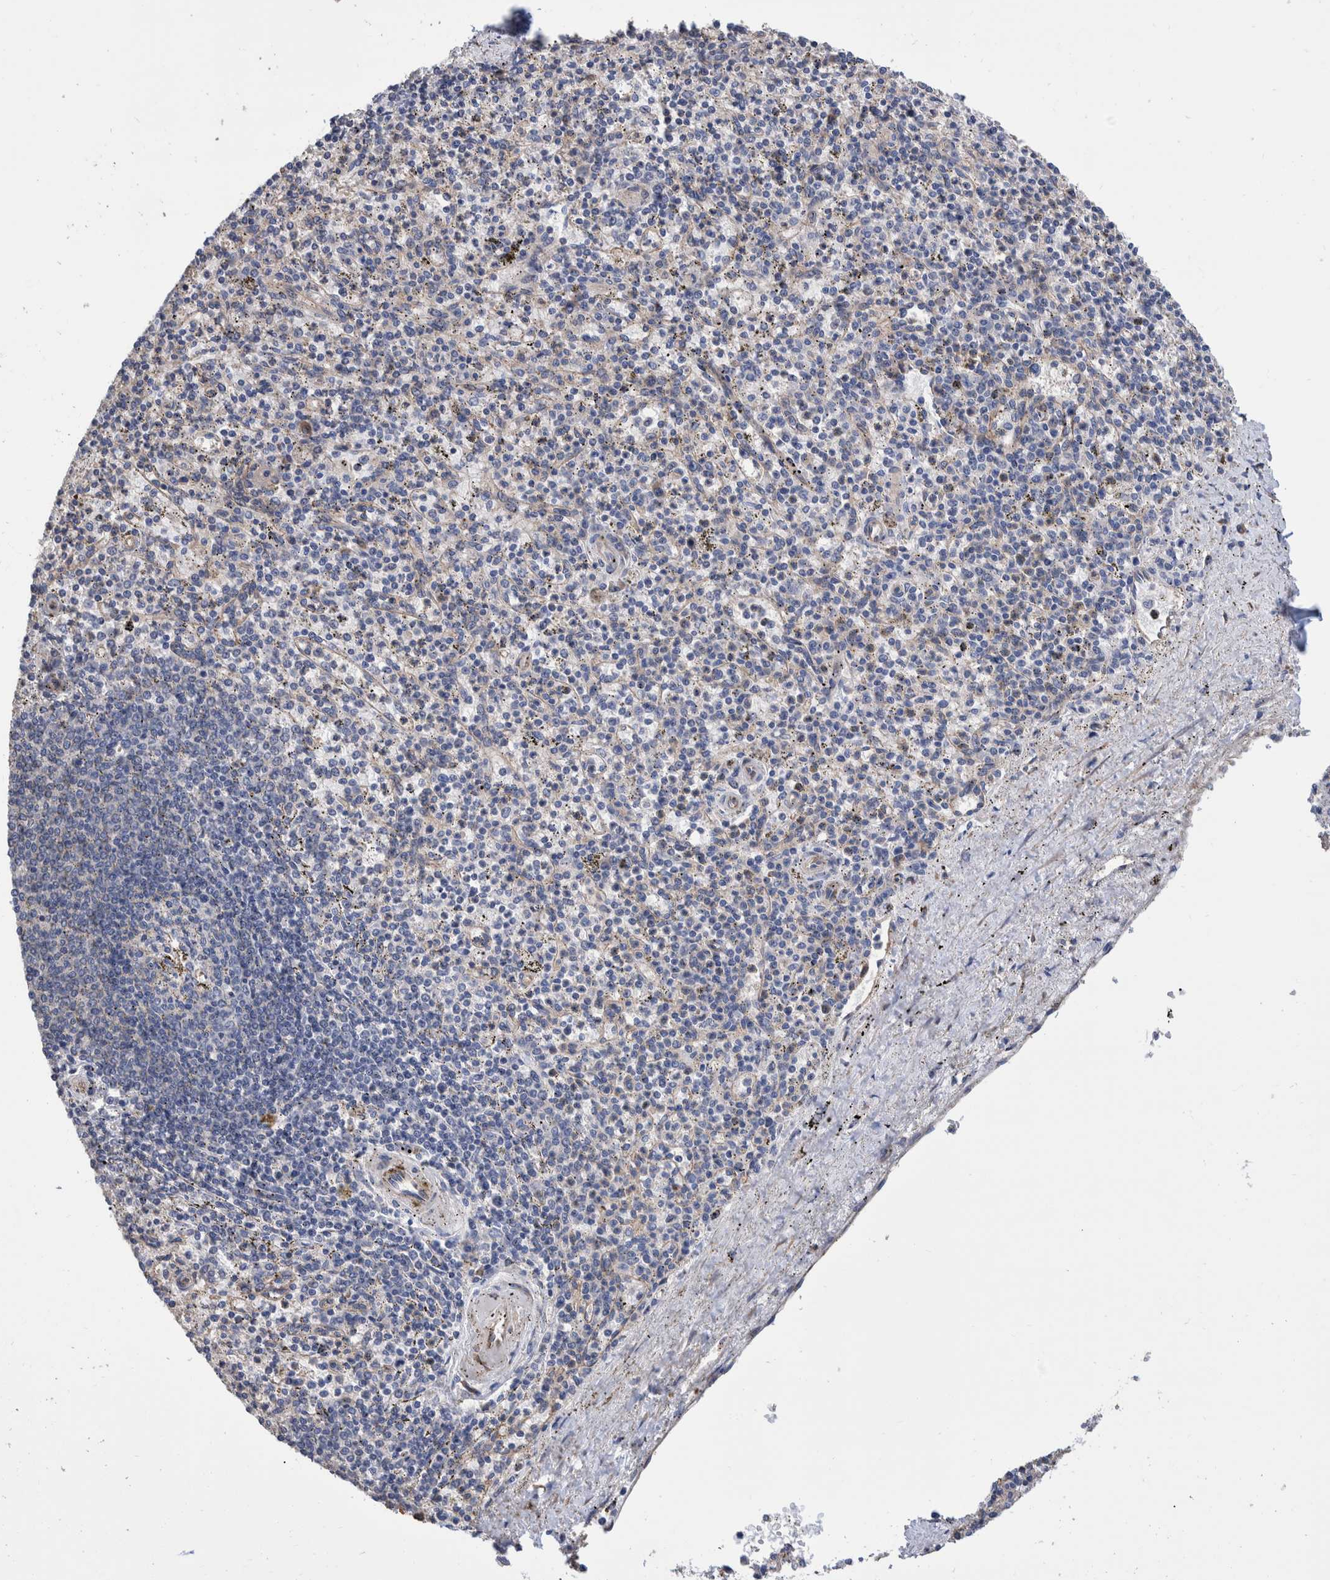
{"staining": {"intensity": "negative", "quantity": "none", "location": "none"}, "tissue": "spleen", "cell_type": "Cells in red pulp", "image_type": "normal", "snomed": [{"axis": "morphology", "description": "Normal tissue, NOS"}, {"axis": "topography", "description": "Spleen"}], "caption": "Immunohistochemistry (IHC) image of normal human spleen stained for a protein (brown), which reveals no positivity in cells in red pulp. (DAB (3,3'-diaminobenzidine) IHC with hematoxylin counter stain).", "gene": "SLC45A4", "patient": {"sex": "male", "age": 72}}